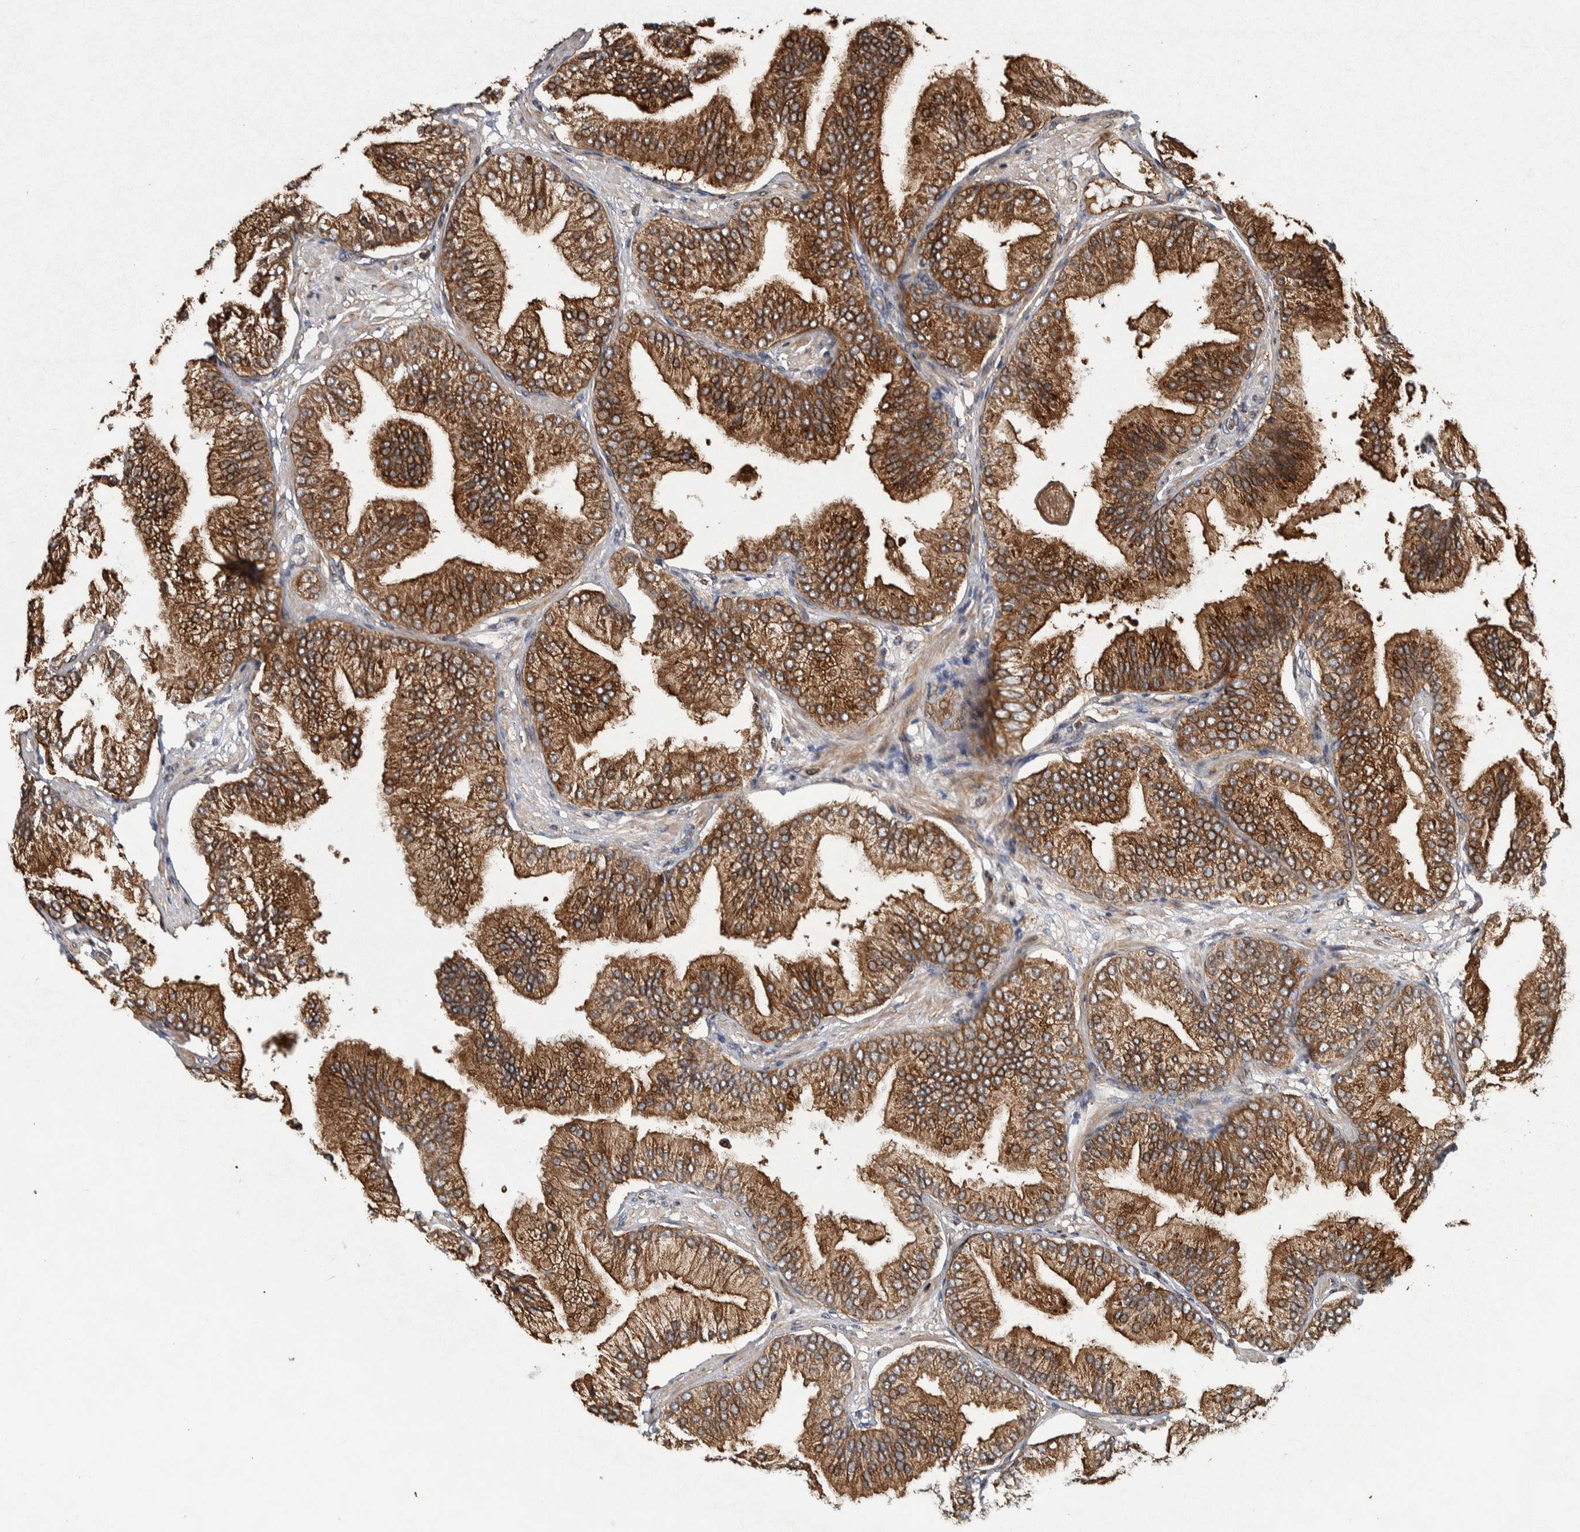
{"staining": {"intensity": "strong", "quantity": ">75%", "location": "cytoplasmic/membranous"}, "tissue": "prostate cancer", "cell_type": "Tumor cells", "image_type": "cancer", "snomed": [{"axis": "morphology", "description": "Adenocarcinoma, Low grade"}, {"axis": "topography", "description": "Prostate"}], "caption": "Immunohistochemical staining of adenocarcinoma (low-grade) (prostate) demonstrates high levels of strong cytoplasmic/membranous positivity in approximately >75% of tumor cells.", "gene": "CCDC57", "patient": {"sex": "male", "age": 52}}